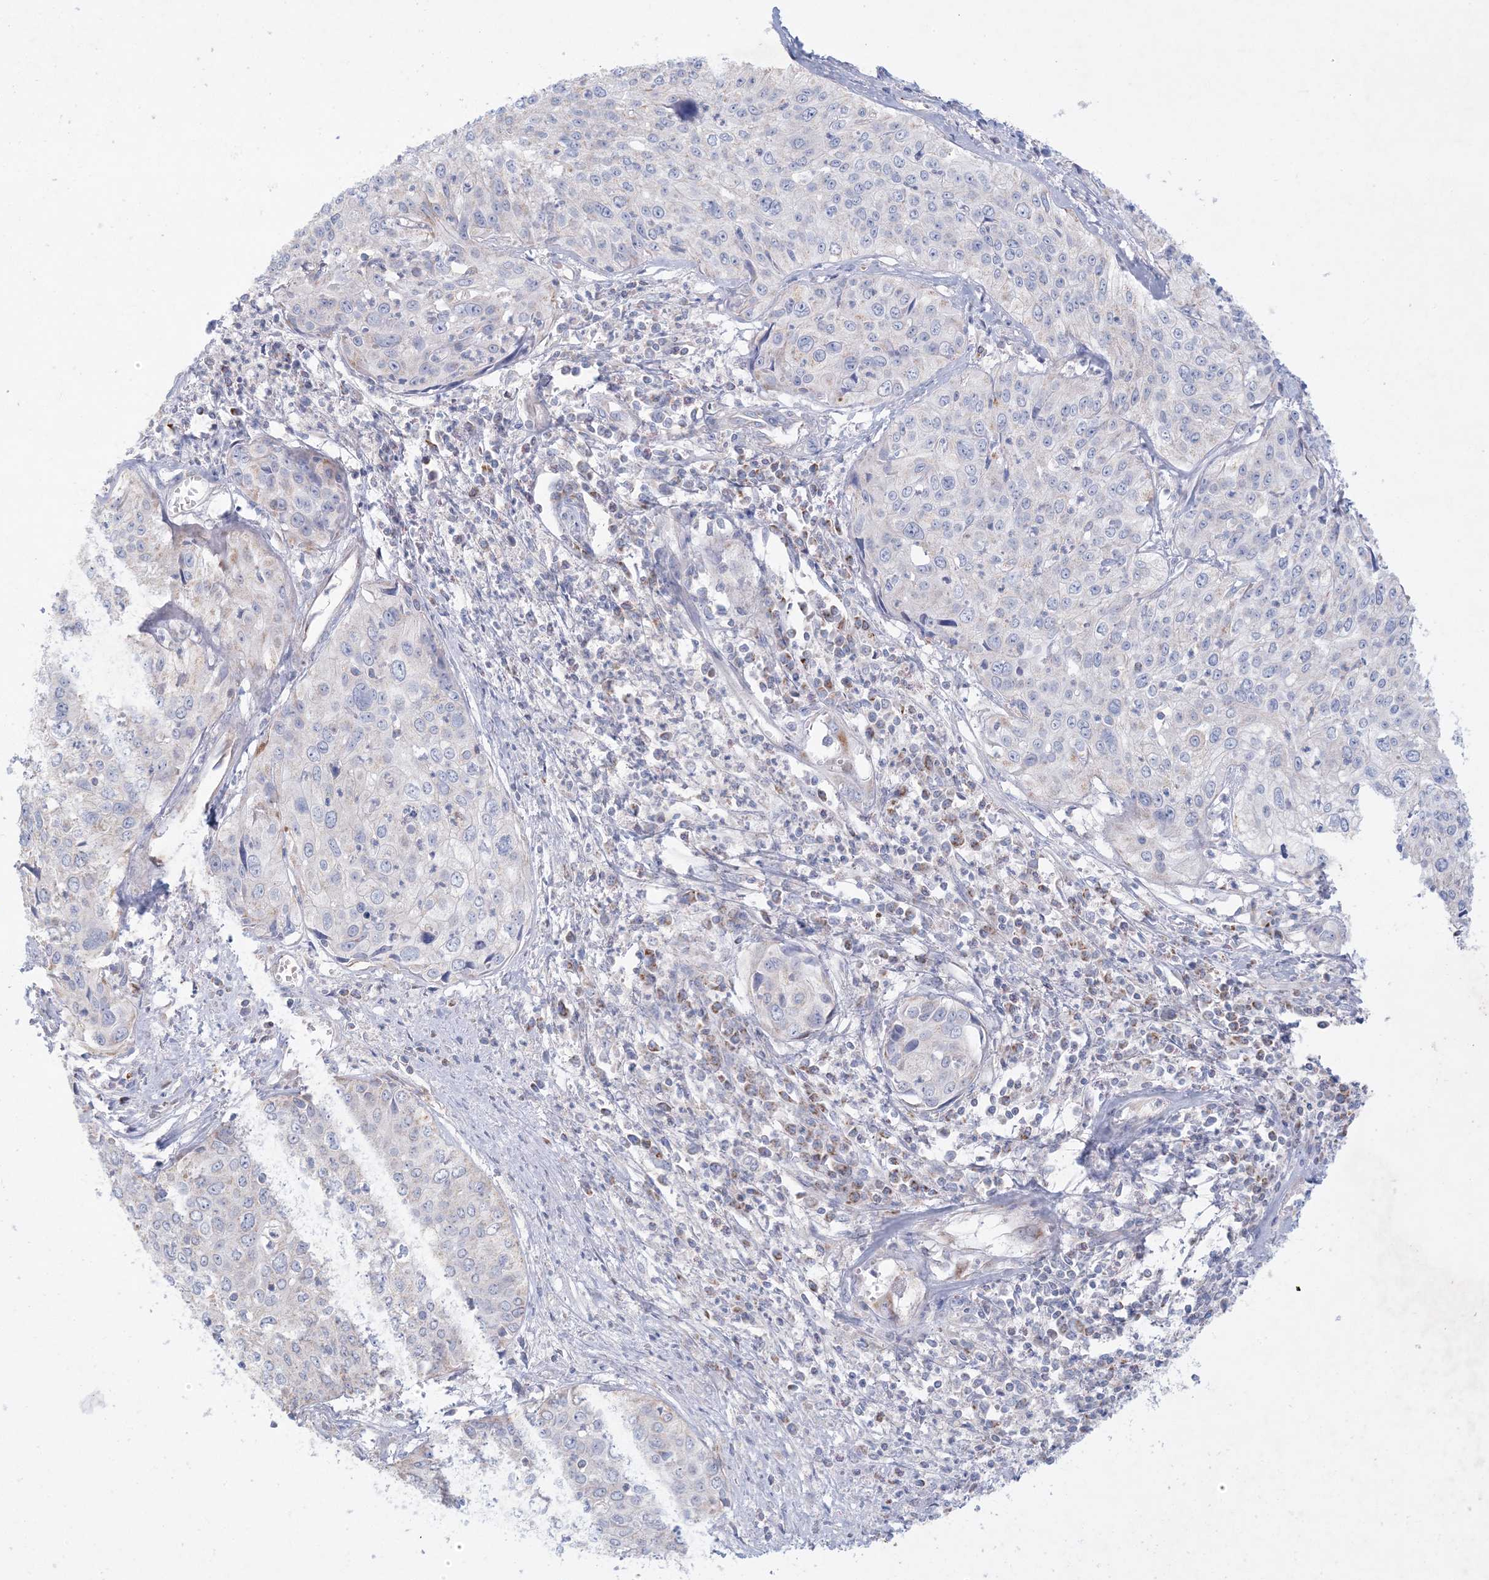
{"staining": {"intensity": "negative", "quantity": "none", "location": "none"}, "tissue": "cervical cancer", "cell_type": "Tumor cells", "image_type": "cancer", "snomed": [{"axis": "morphology", "description": "Squamous cell carcinoma, NOS"}, {"axis": "topography", "description": "Cervix"}], "caption": "There is no significant staining in tumor cells of cervical cancer (squamous cell carcinoma). Nuclei are stained in blue.", "gene": "KCTD6", "patient": {"sex": "female", "age": 31}}